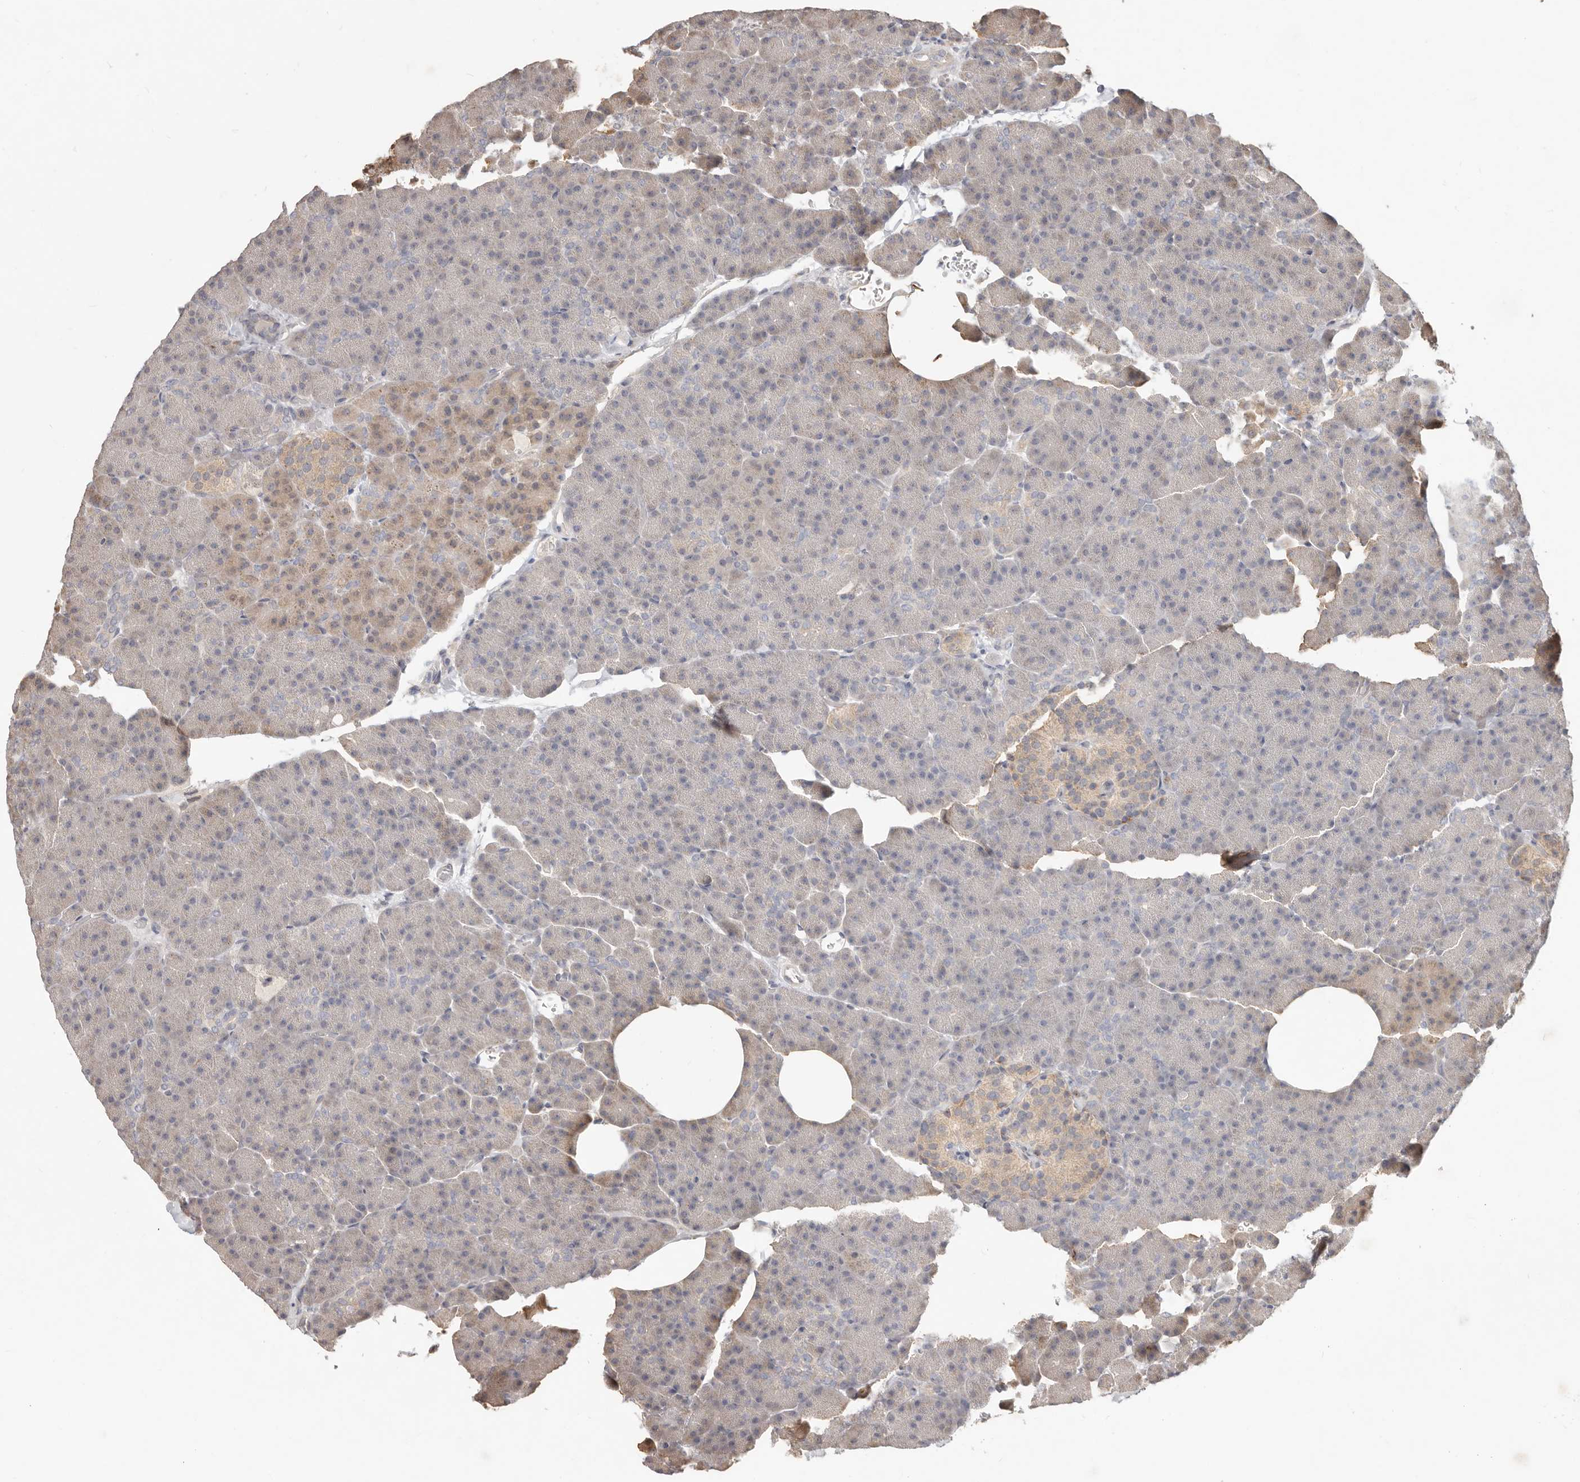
{"staining": {"intensity": "negative", "quantity": "none", "location": "none"}, "tissue": "pancreas", "cell_type": "Exocrine glandular cells", "image_type": "normal", "snomed": [{"axis": "morphology", "description": "Normal tissue, NOS"}, {"axis": "morphology", "description": "Carcinoid, malignant, NOS"}, {"axis": "topography", "description": "Pancreas"}], "caption": "A micrograph of human pancreas is negative for staining in exocrine glandular cells. (DAB (3,3'-diaminobenzidine) immunohistochemistry with hematoxylin counter stain).", "gene": "MTFR2", "patient": {"sex": "female", "age": 35}}